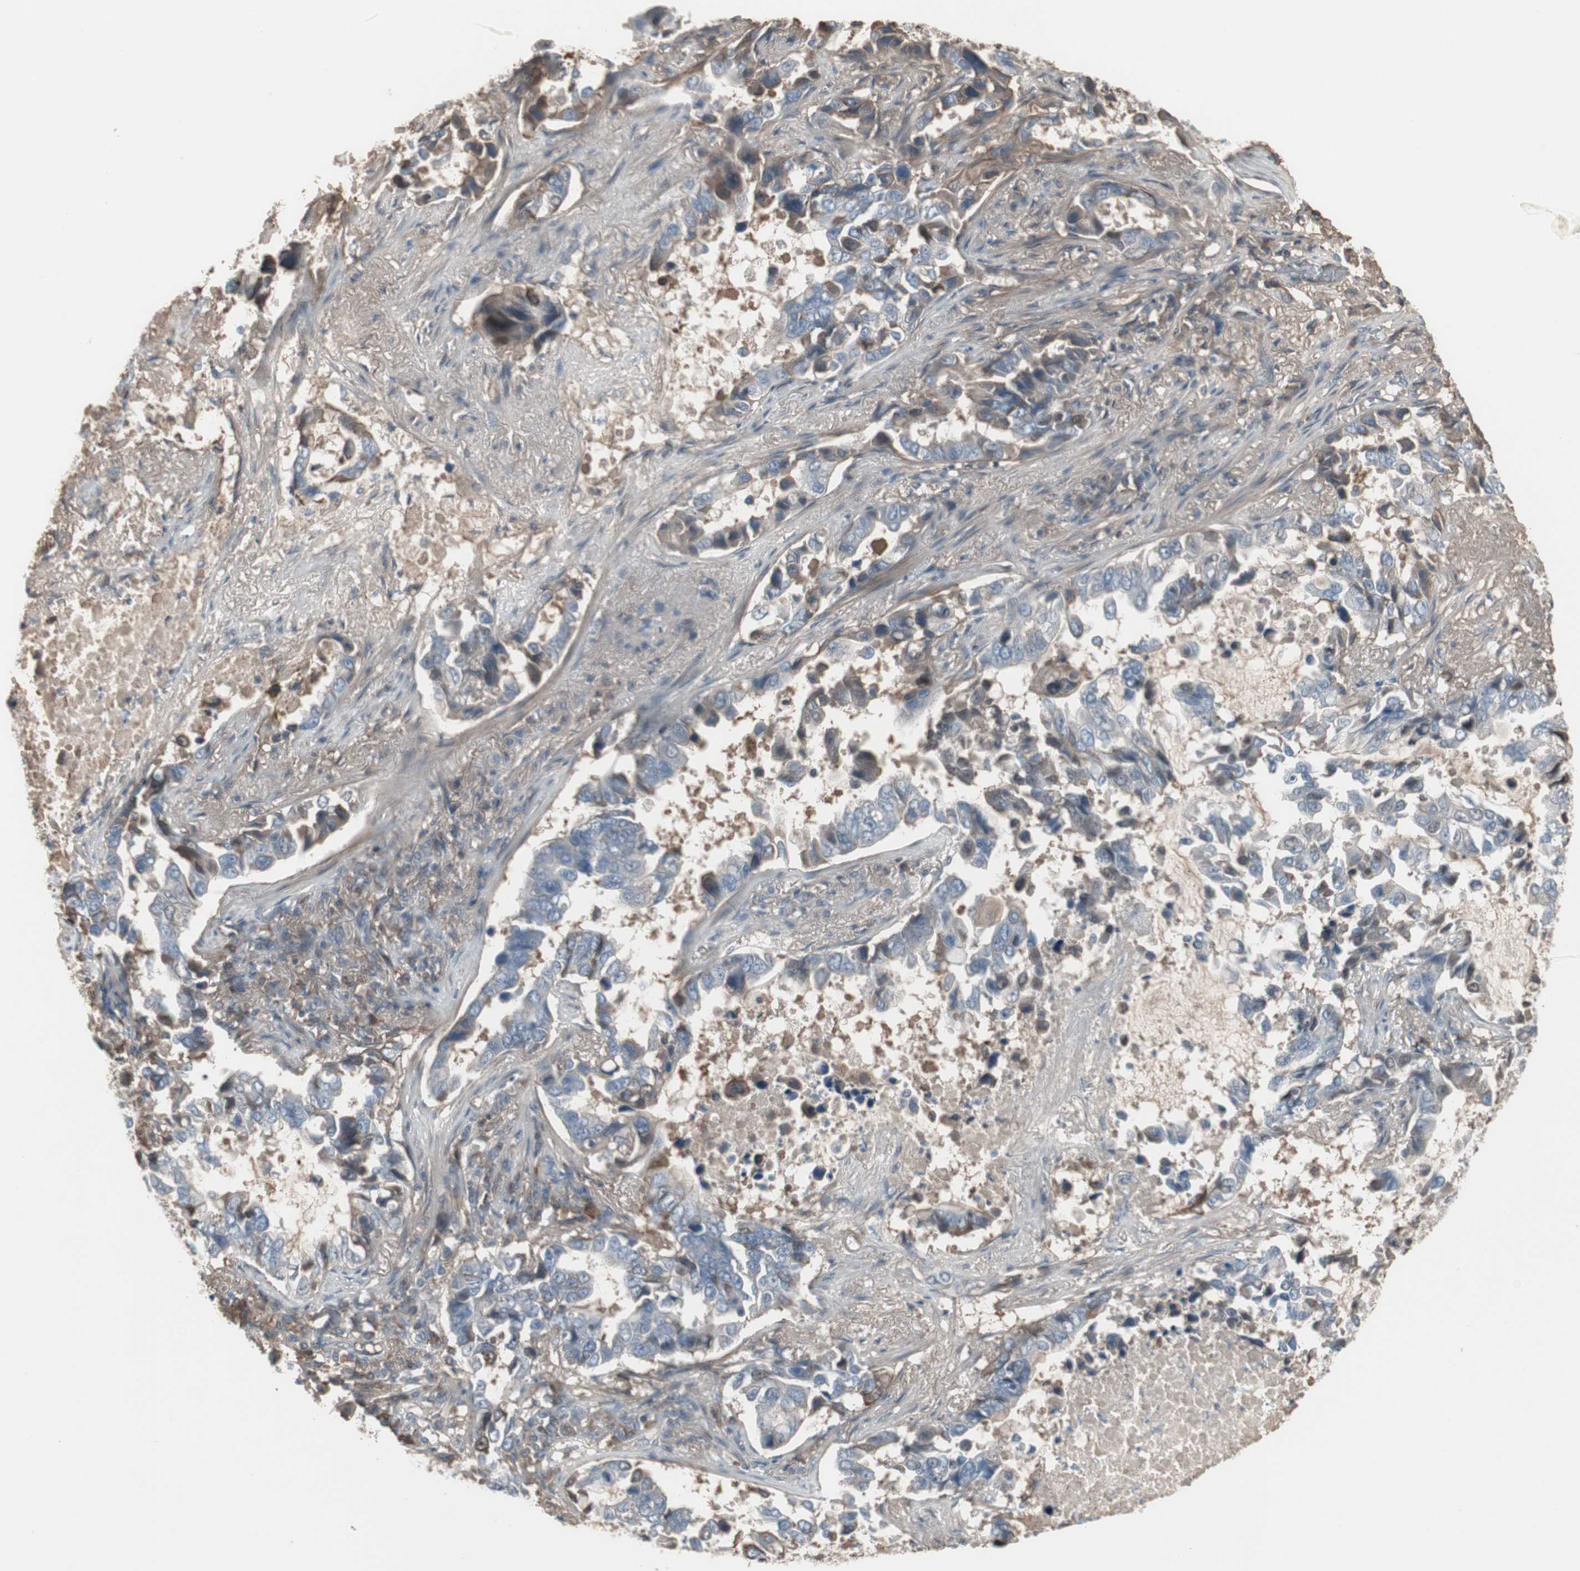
{"staining": {"intensity": "weak", "quantity": "<25%", "location": "cytoplasmic/membranous"}, "tissue": "lung cancer", "cell_type": "Tumor cells", "image_type": "cancer", "snomed": [{"axis": "morphology", "description": "Adenocarcinoma, NOS"}, {"axis": "topography", "description": "Lung"}], "caption": "Lung cancer was stained to show a protein in brown. There is no significant expression in tumor cells.", "gene": "ZSCAN32", "patient": {"sex": "male", "age": 64}}